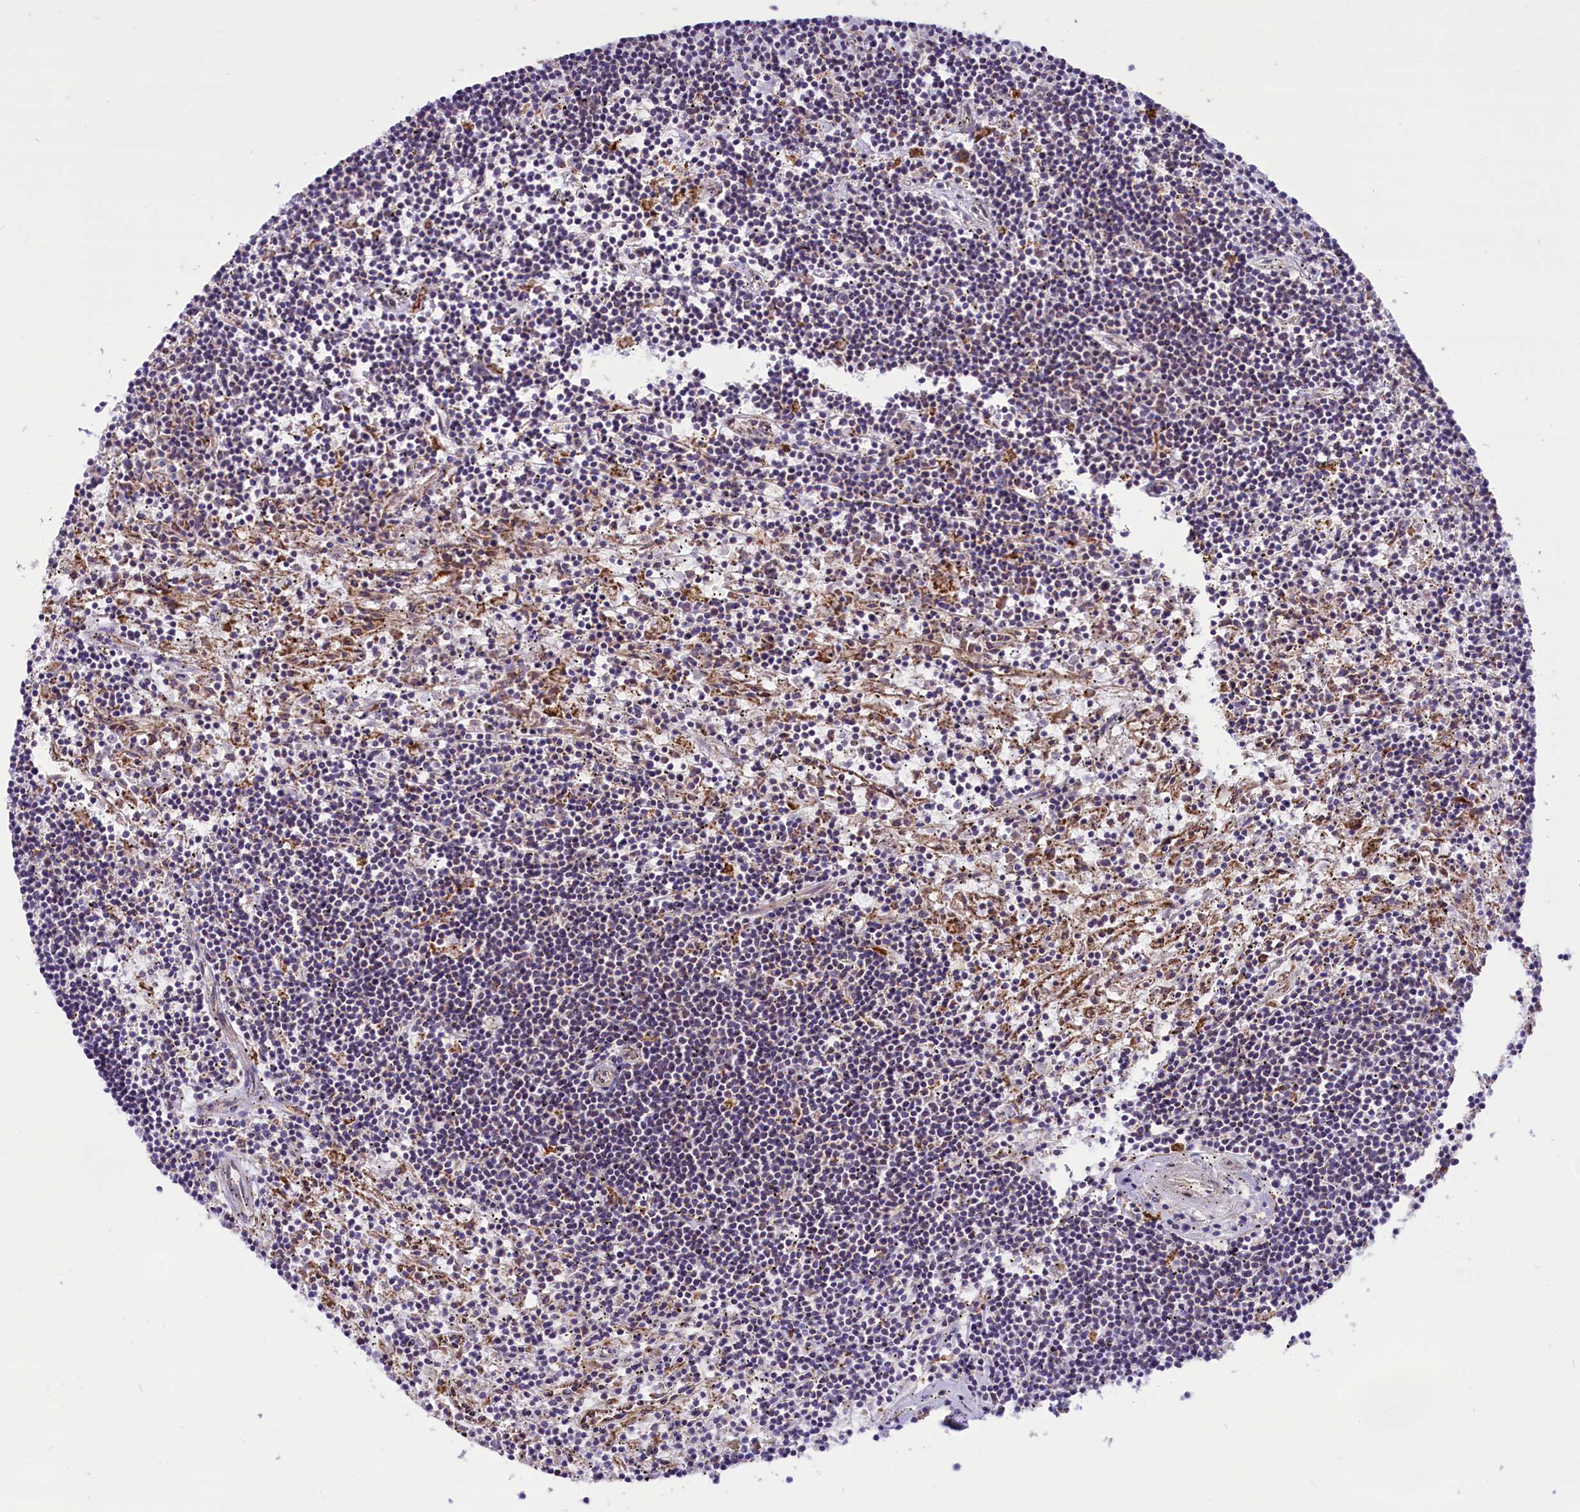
{"staining": {"intensity": "negative", "quantity": "none", "location": "none"}, "tissue": "lymphoma", "cell_type": "Tumor cells", "image_type": "cancer", "snomed": [{"axis": "morphology", "description": "Malignant lymphoma, non-Hodgkin's type, Low grade"}, {"axis": "topography", "description": "Spleen"}], "caption": "Tumor cells show no significant positivity in low-grade malignant lymphoma, non-Hodgkin's type.", "gene": "PTPRU", "patient": {"sex": "male", "age": 76}}